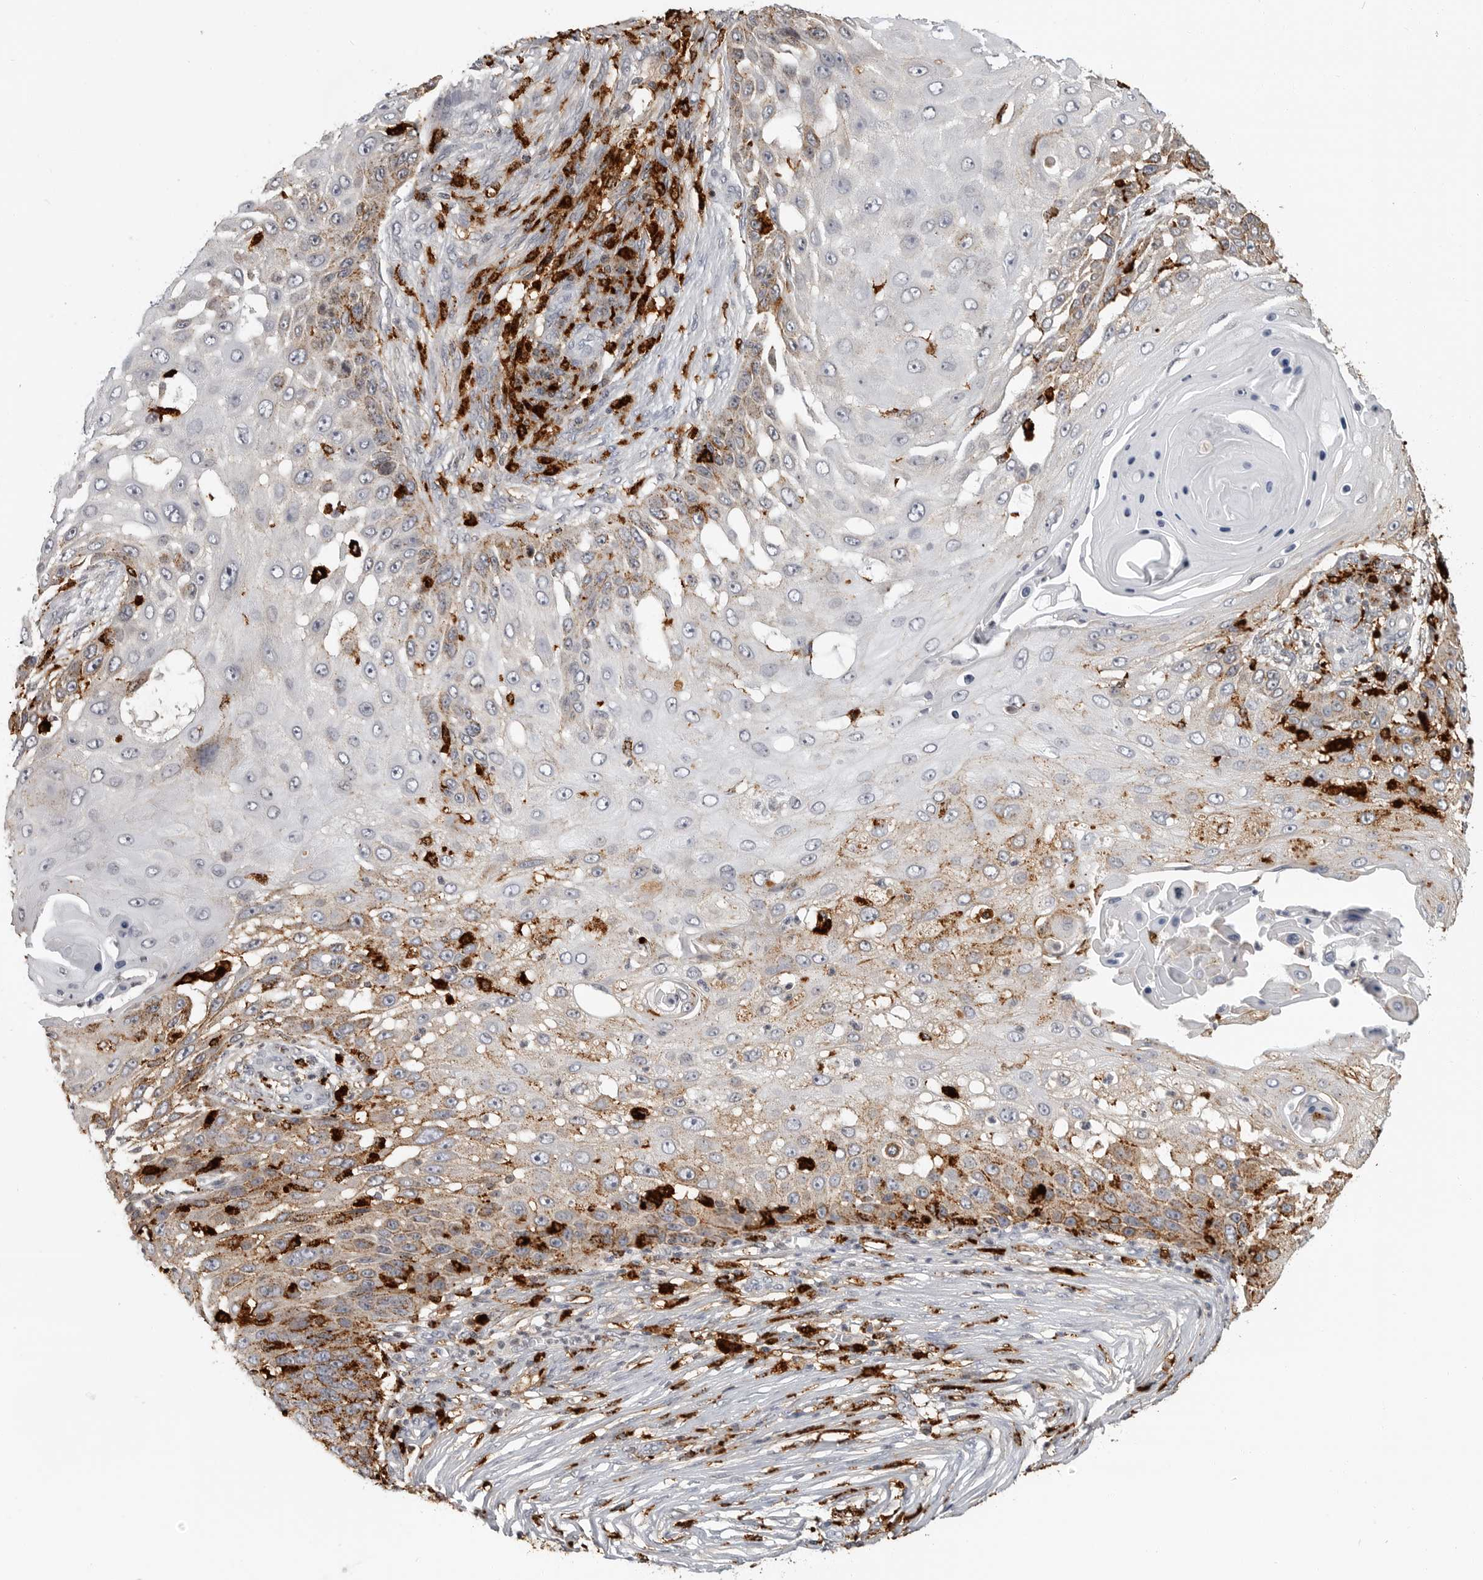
{"staining": {"intensity": "moderate", "quantity": "<25%", "location": "cytoplasmic/membranous"}, "tissue": "skin cancer", "cell_type": "Tumor cells", "image_type": "cancer", "snomed": [{"axis": "morphology", "description": "Squamous cell carcinoma, NOS"}, {"axis": "topography", "description": "Skin"}], "caption": "An immunohistochemistry photomicrograph of tumor tissue is shown. Protein staining in brown highlights moderate cytoplasmic/membranous positivity in skin cancer (squamous cell carcinoma) within tumor cells.", "gene": "IFI30", "patient": {"sex": "female", "age": 44}}